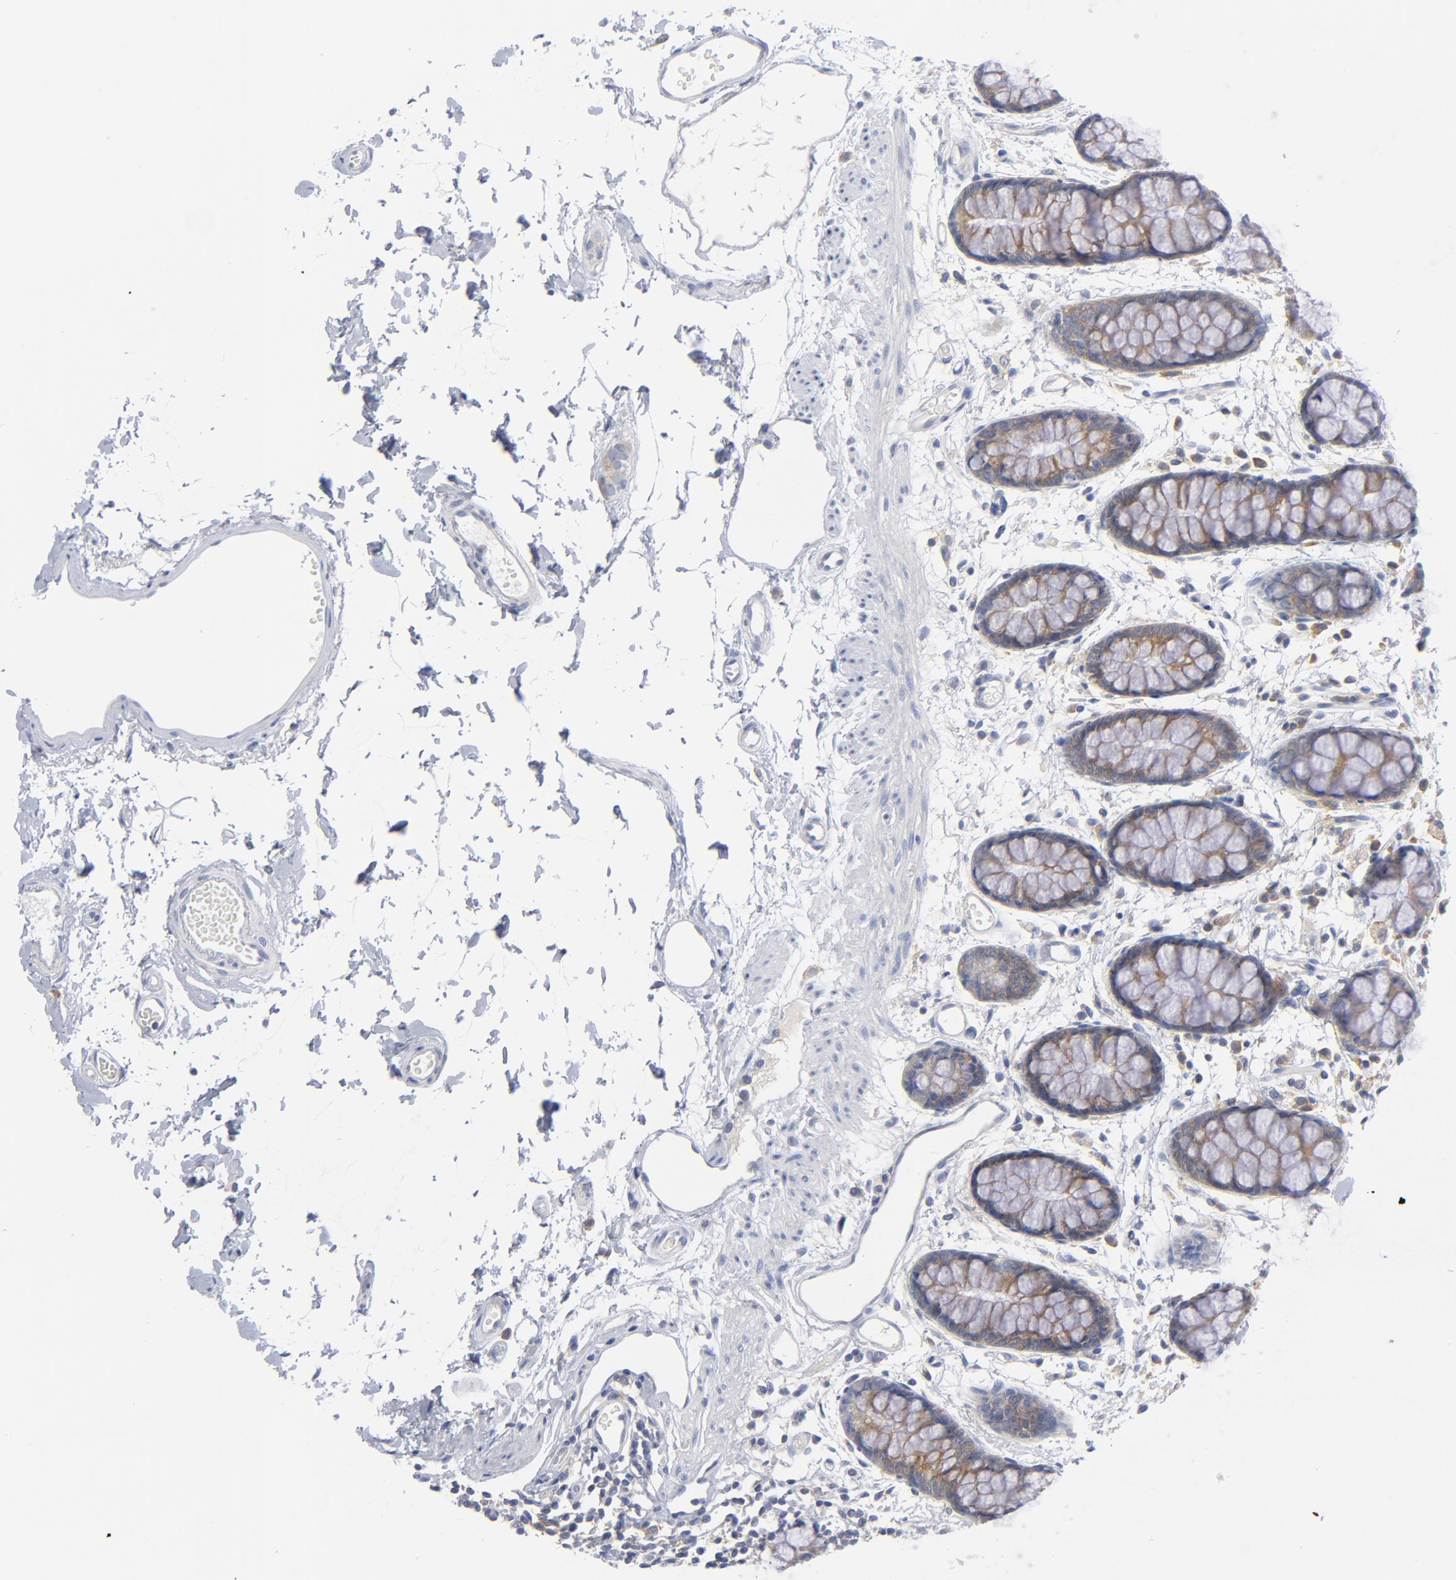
{"staining": {"intensity": "moderate", "quantity": ">75%", "location": "cytoplasmic/membranous"}, "tissue": "rectum", "cell_type": "Glandular cells", "image_type": "normal", "snomed": [{"axis": "morphology", "description": "Normal tissue, NOS"}, {"axis": "topography", "description": "Rectum"}], "caption": "Brown immunohistochemical staining in benign rectum reveals moderate cytoplasmic/membranous expression in approximately >75% of glandular cells. Using DAB (brown) and hematoxylin (blue) stains, captured at high magnification using brightfield microscopy.", "gene": "CD86", "patient": {"sex": "female", "age": 66}}